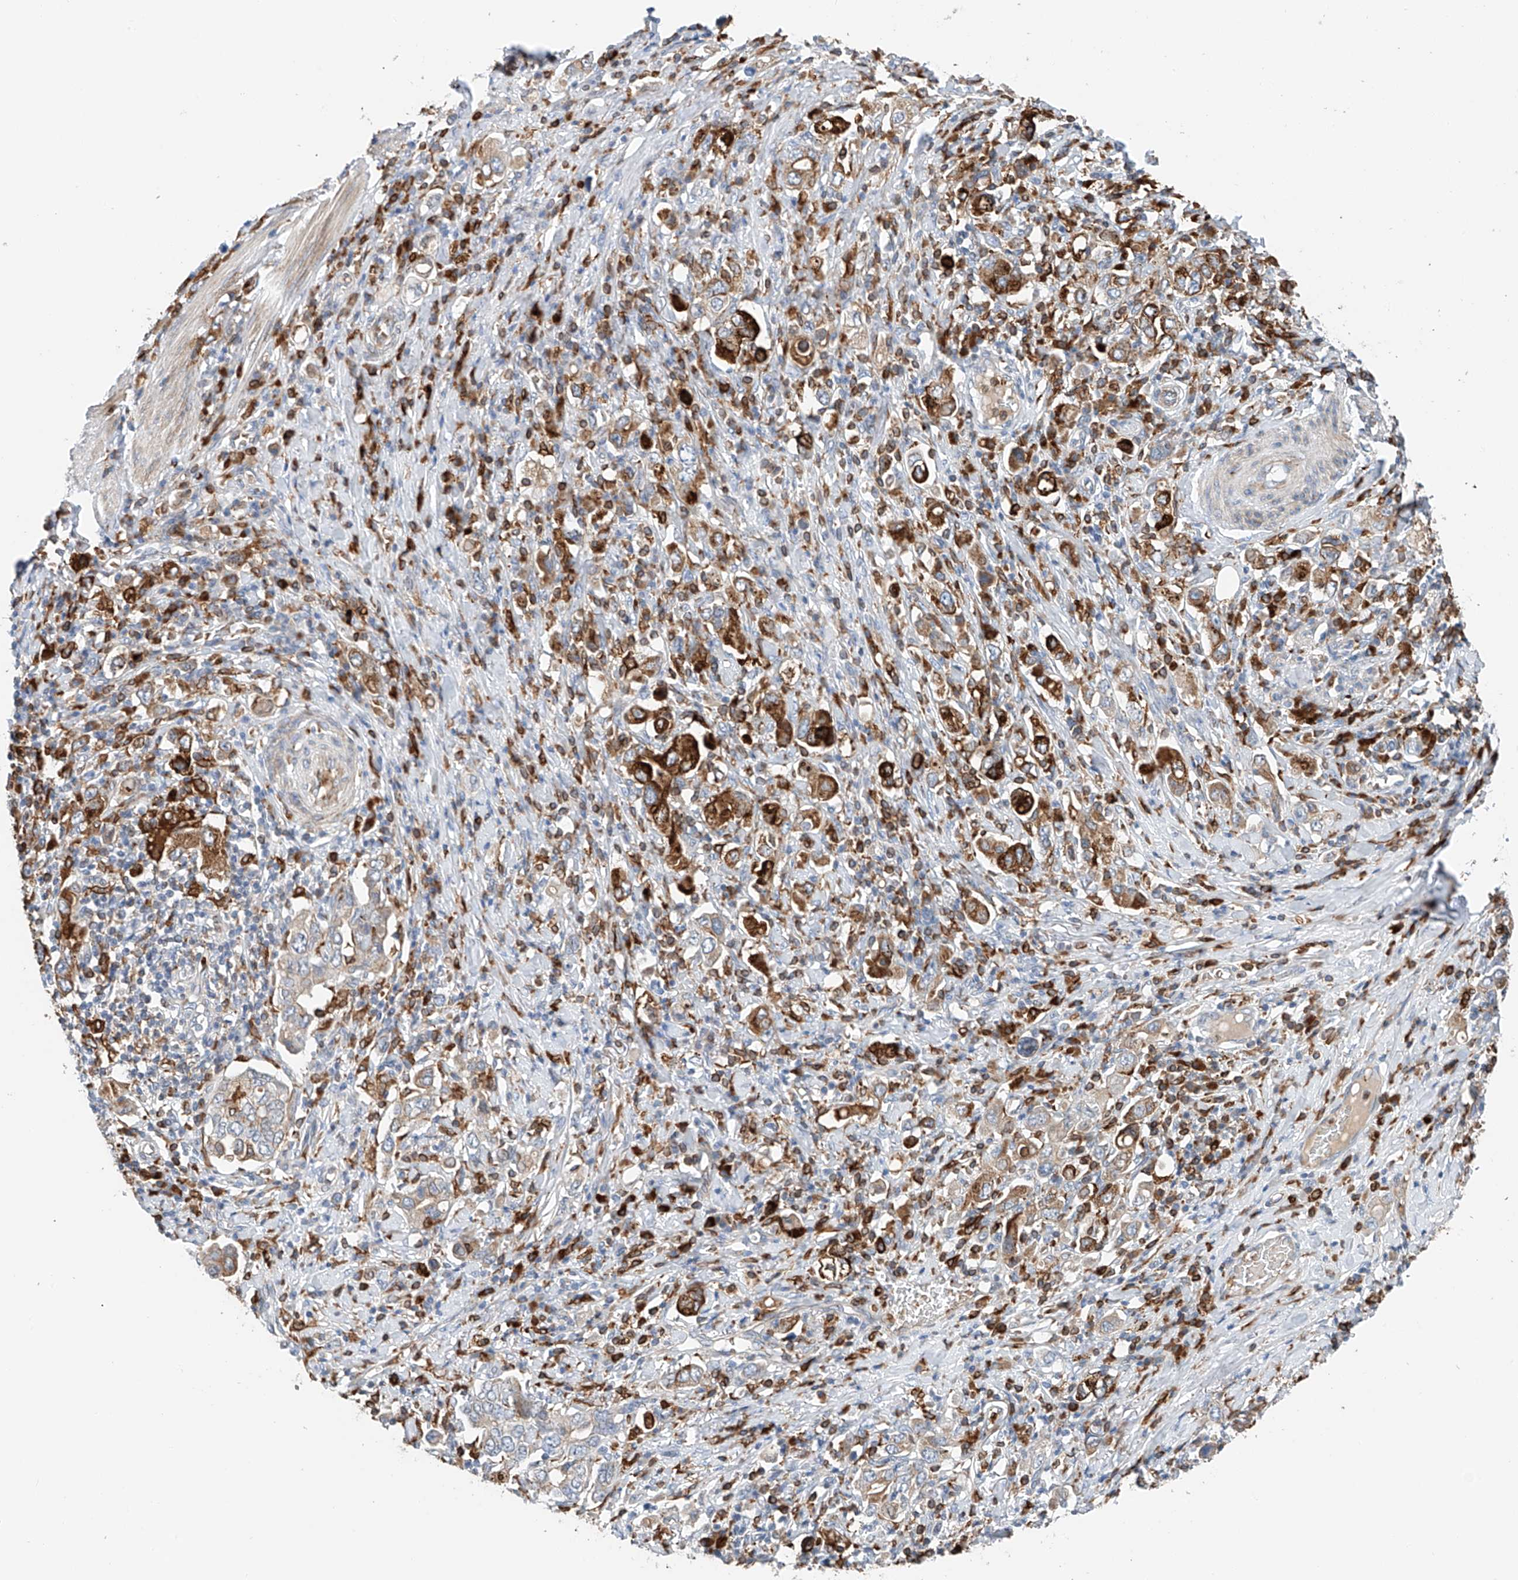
{"staining": {"intensity": "strong", "quantity": "25%-75%", "location": "cytoplasmic/membranous"}, "tissue": "stomach cancer", "cell_type": "Tumor cells", "image_type": "cancer", "snomed": [{"axis": "morphology", "description": "Adenocarcinoma, NOS"}, {"axis": "topography", "description": "Stomach, upper"}], "caption": "About 25%-75% of tumor cells in adenocarcinoma (stomach) reveal strong cytoplasmic/membranous protein staining as visualized by brown immunohistochemical staining.", "gene": "TBXAS1", "patient": {"sex": "male", "age": 62}}